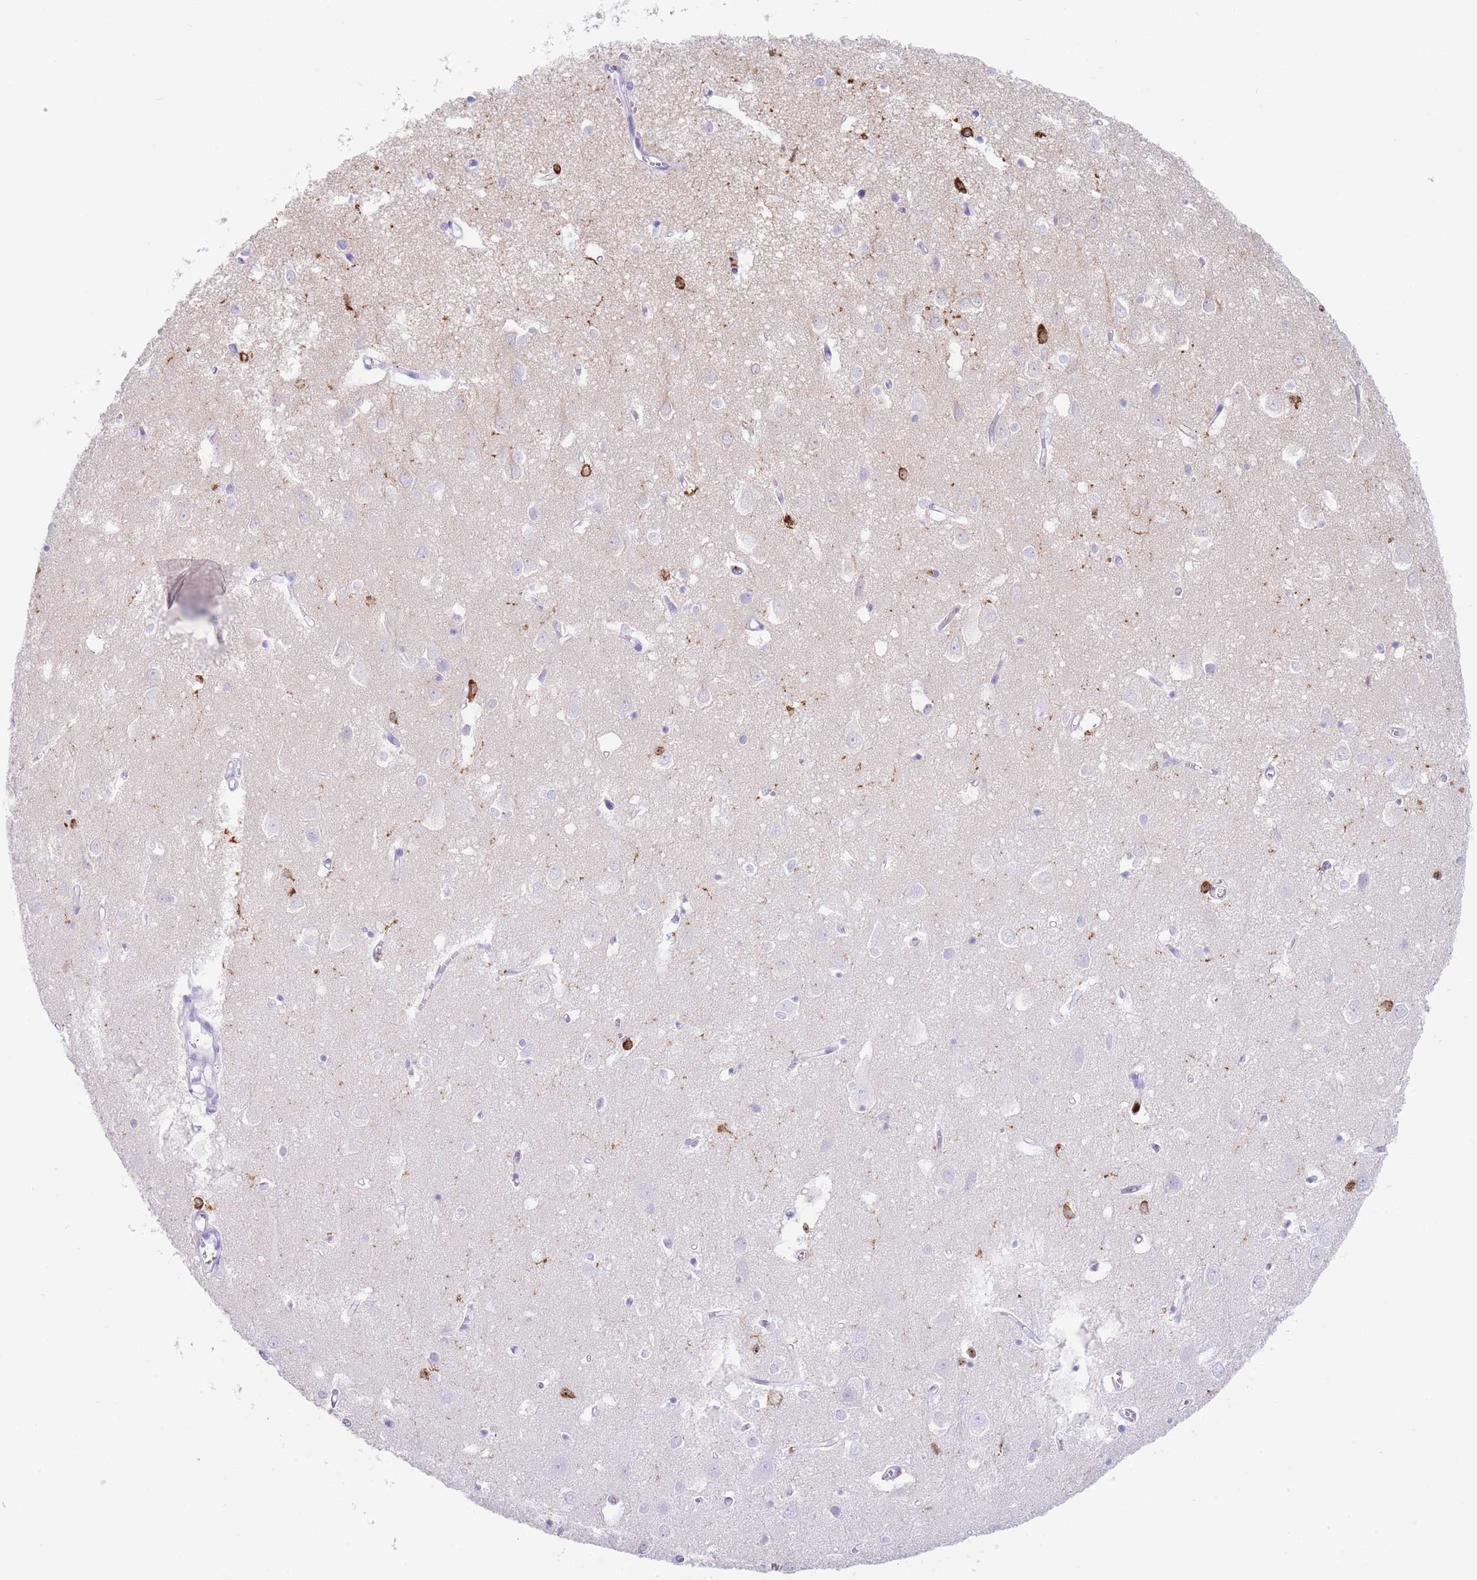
{"staining": {"intensity": "negative", "quantity": "none", "location": "none"}, "tissue": "cerebral cortex", "cell_type": "Endothelial cells", "image_type": "normal", "snomed": [{"axis": "morphology", "description": "Normal tissue, NOS"}, {"axis": "topography", "description": "Cerebral cortex"}], "caption": "Image shows no significant protein positivity in endothelial cells of normal cerebral cortex.", "gene": "CORO1A", "patient": {"sex": "male", "age": 70}}